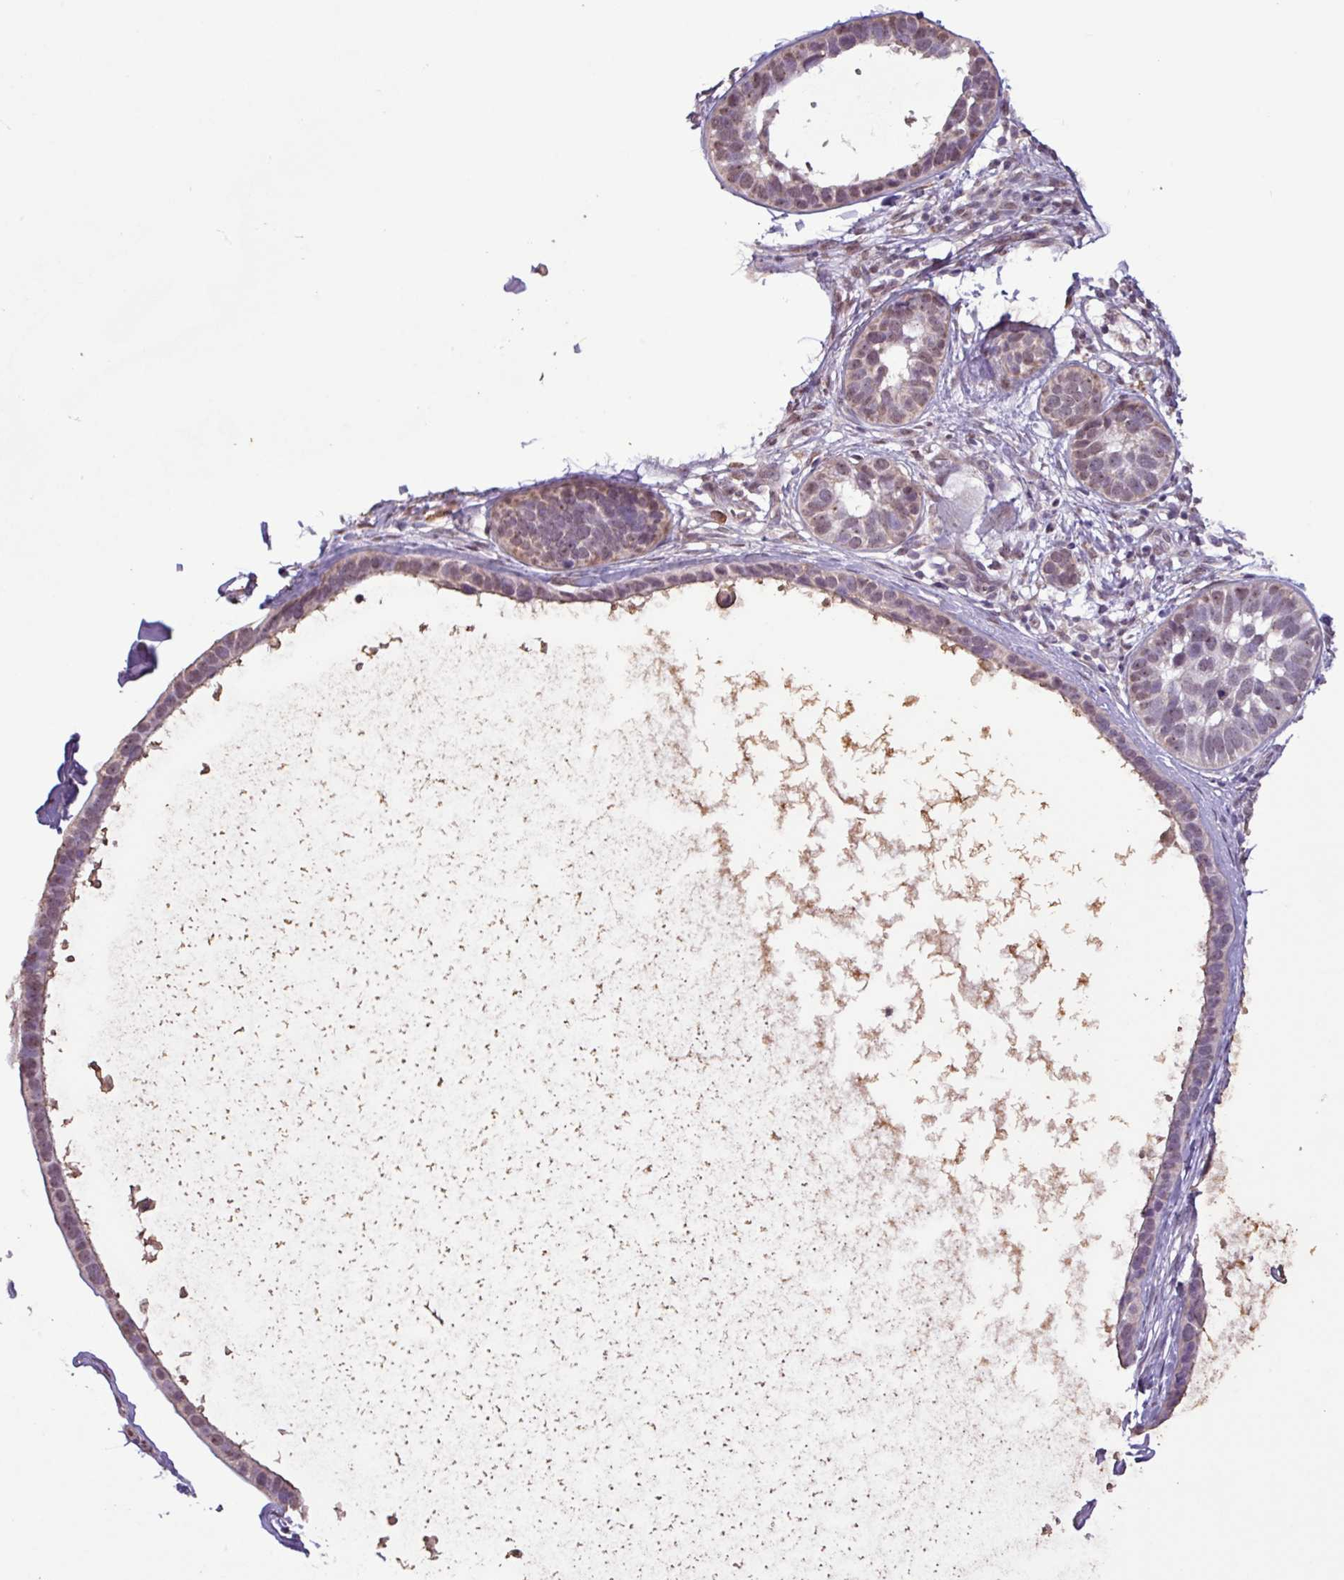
{"staining": {"intensity": "weak", "quantity": "25%-75%", "location": "nuclear"}, "tissue": "skin cancer", "cell_type": "Tumor cells", "image_type": "cancer", "snomed": [{"axis": "morphology", "description": "Basal cell carcinoma"}, {"axis": "topography", "description": "Skin"}], "caption": "This is a histology image of immunohistochemistry staining of skin cancer (basal cell carcinoma), which shows weak expression in the nuclear of tumor cells.", "gene": "L3MBTL3", "patient": {"sex": "male", "age": 62}}